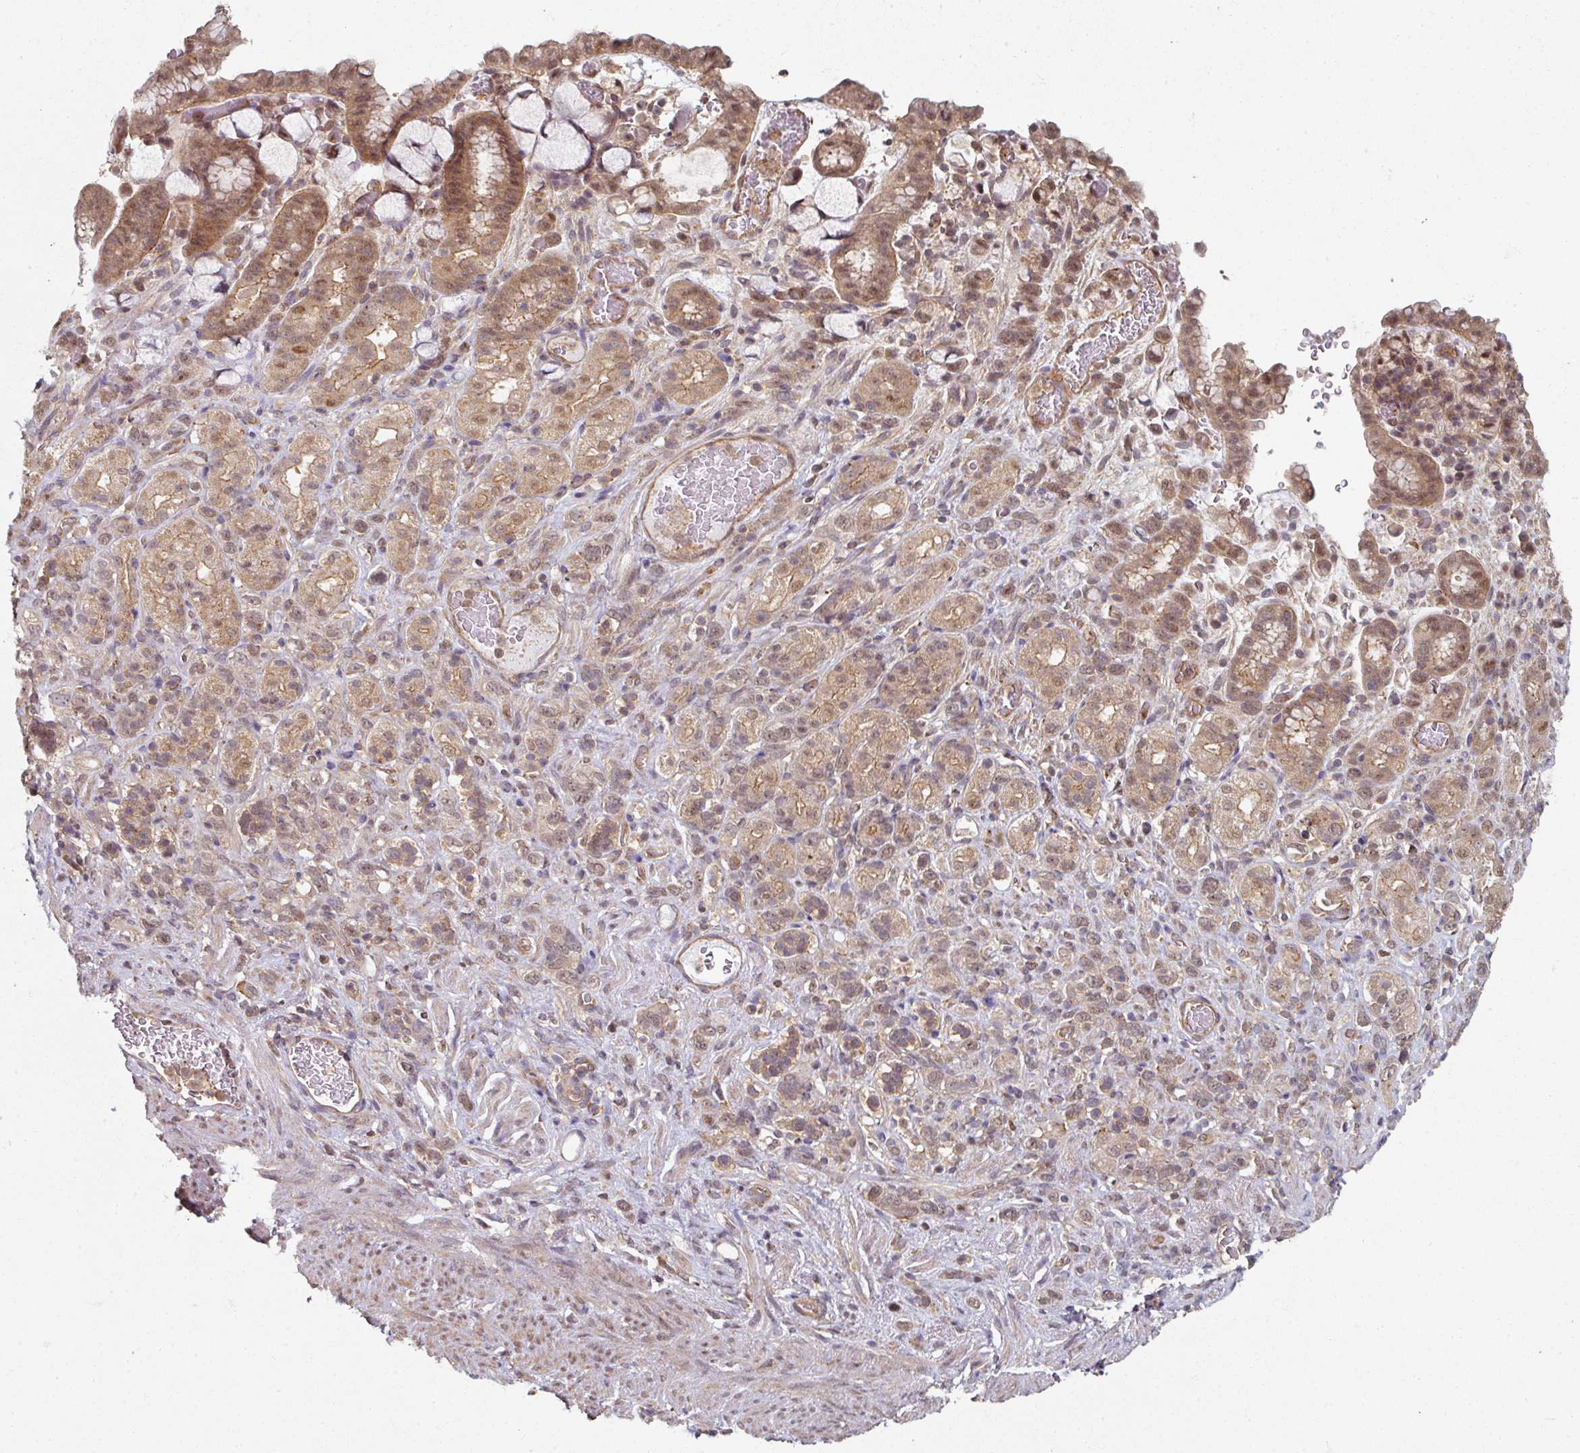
{"staining": {"intensity": "moderate", "quantity": ">75%", "location": "cytoplasmic/membranous,nuclear"}, "tissue": "stomach cancer", "cell_type": "Tumor cells", "image_type": "cancer", "snomed": [{"axis": "morphology", "description": "Adenocarcinoma, NOS"}, {"axis": "topography", "description": "Stomach"}], "caption": "Immunohistochemical staining of stomach cancer (adenocarcinoma) exhibits moderate cytoplasmic/membranous and nuclear protein staining in approximately >75% of tumor cells.", "gene": "PSME3IP1", "patient": {"sex": "female", "age": 65}}